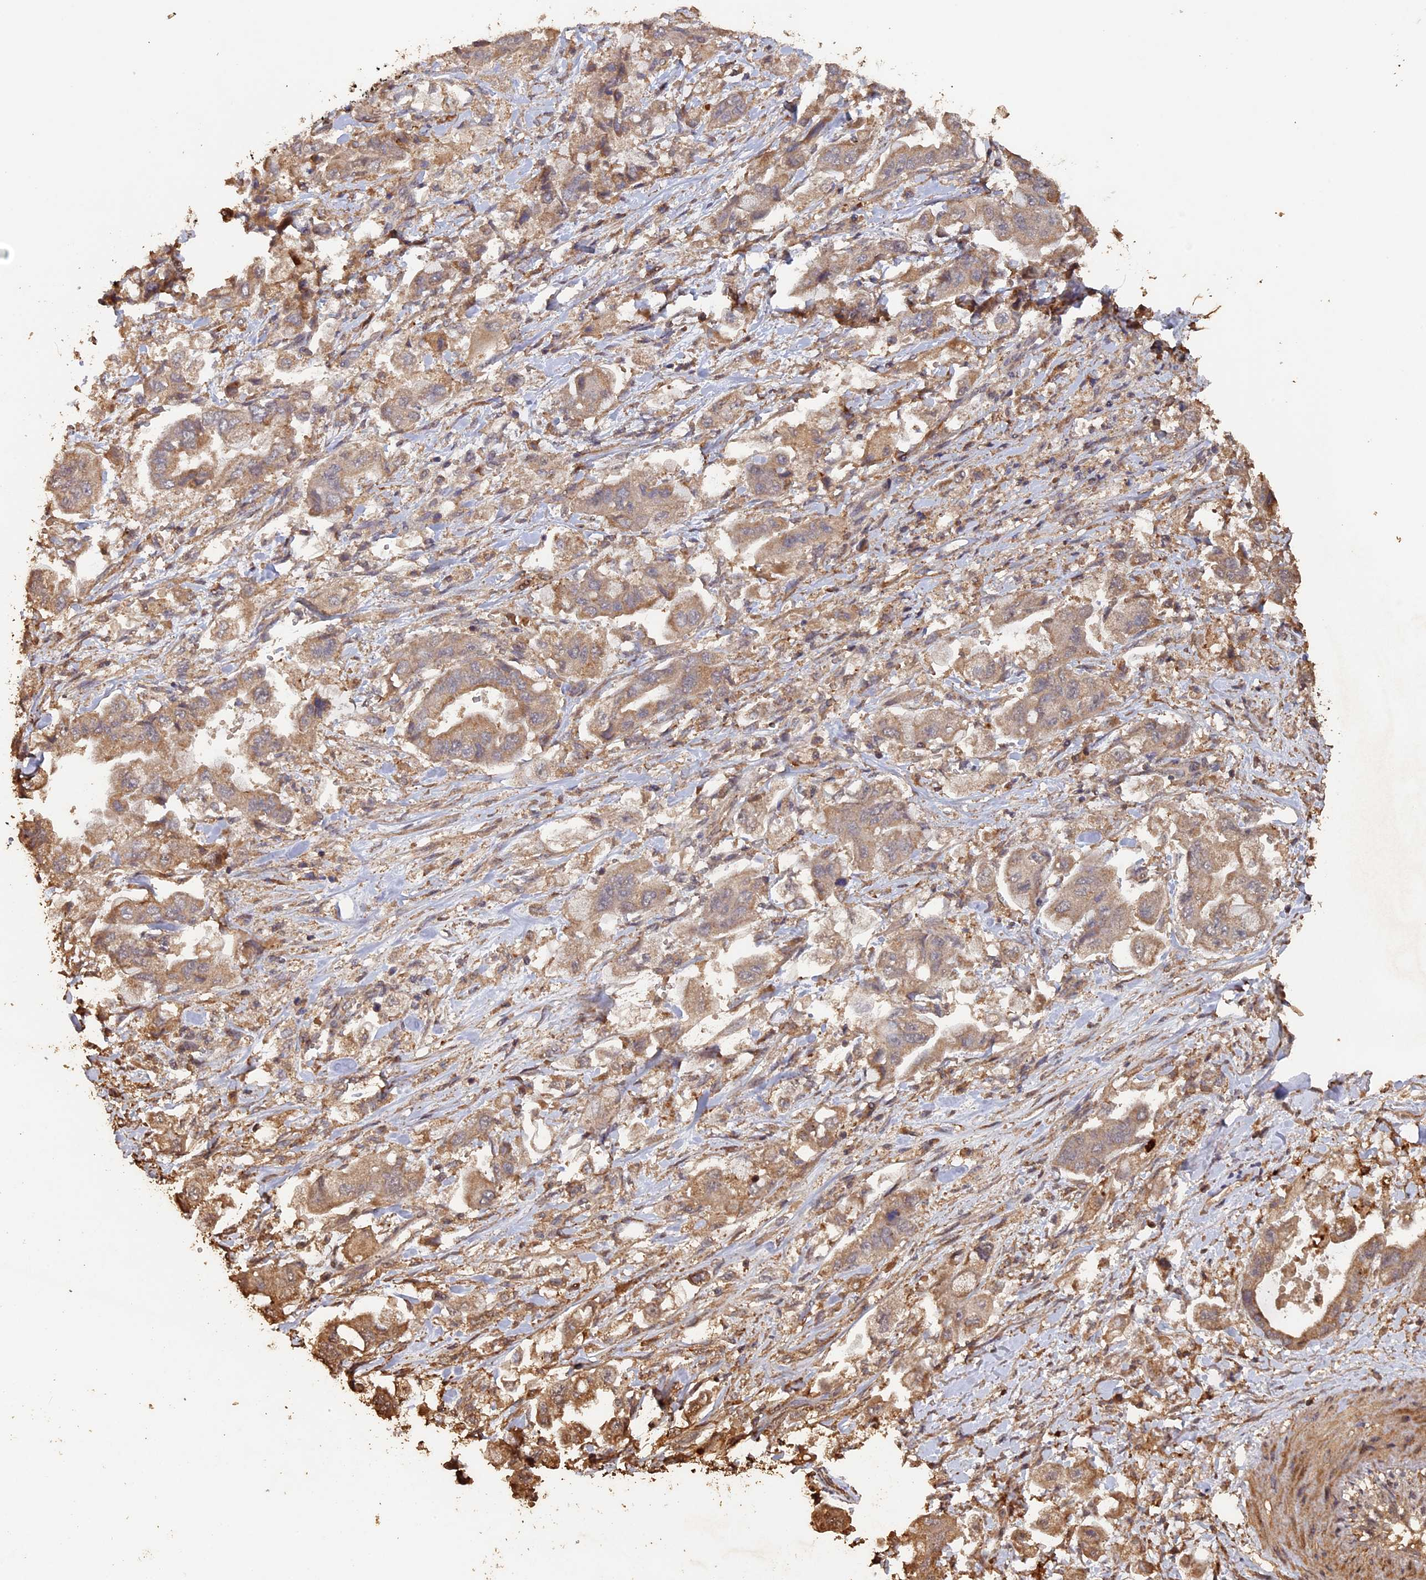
{"staining": {"intensity": "moderate", "quantity": ">75%", "location": "cytoplasmic/membranous"}, "tissue": "stomach cancer", "cell_type": "Tumor cells", "image_type": "cancer", "snomed": [{"axis": "morphology", "description": "Adenocarcinoma, NOS"}, {"axis": "topography", "description": "Stomach"}], "caption": "There is medium levels of moderate cytoplasmic/membranous positivity in tumor cells of stomach cancer, as demonstrated by immunohistochemical staining (brown color).", "gene": "HUNK", "patient": {"sex": "male", "age": 62}}